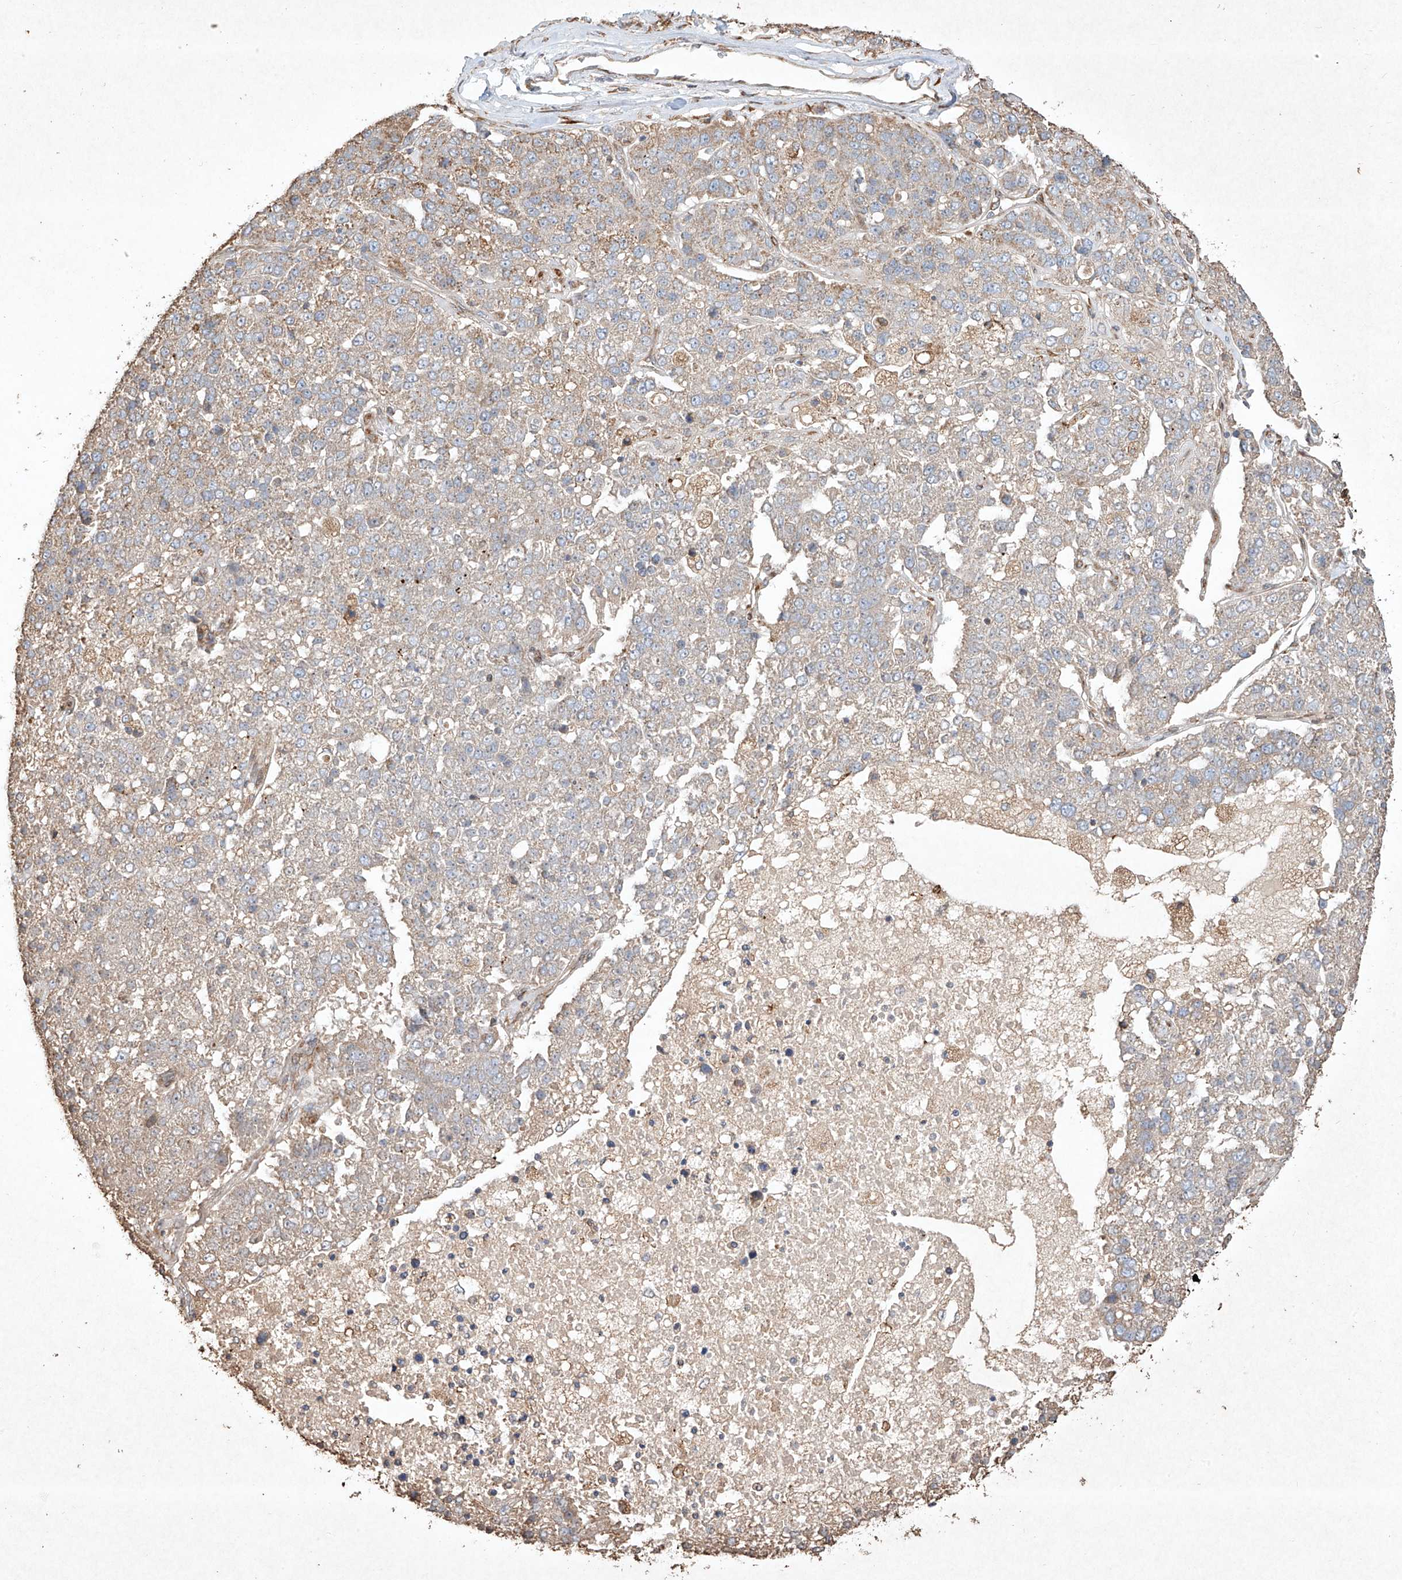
{"staining": {"intensity": "weak", "quantity": "<25%", "location": "cytoplasmic/membranous"}, "tissue": "pancreatic cancer", "cell_type": "Tumor cells", "image_type": "cancer", "snomed": [{"axis": "morphology", "description": "Adenocarcinoma, NOS"}, {"axis": "topography", "description": "Pancreas"}], "caption": "Pancreatic adenocarcinoma stained for a protein using IHC reveals no staining tumor cells.", "gene": "SEMA3B", "patient": {"sex": "female", "age": 61}}